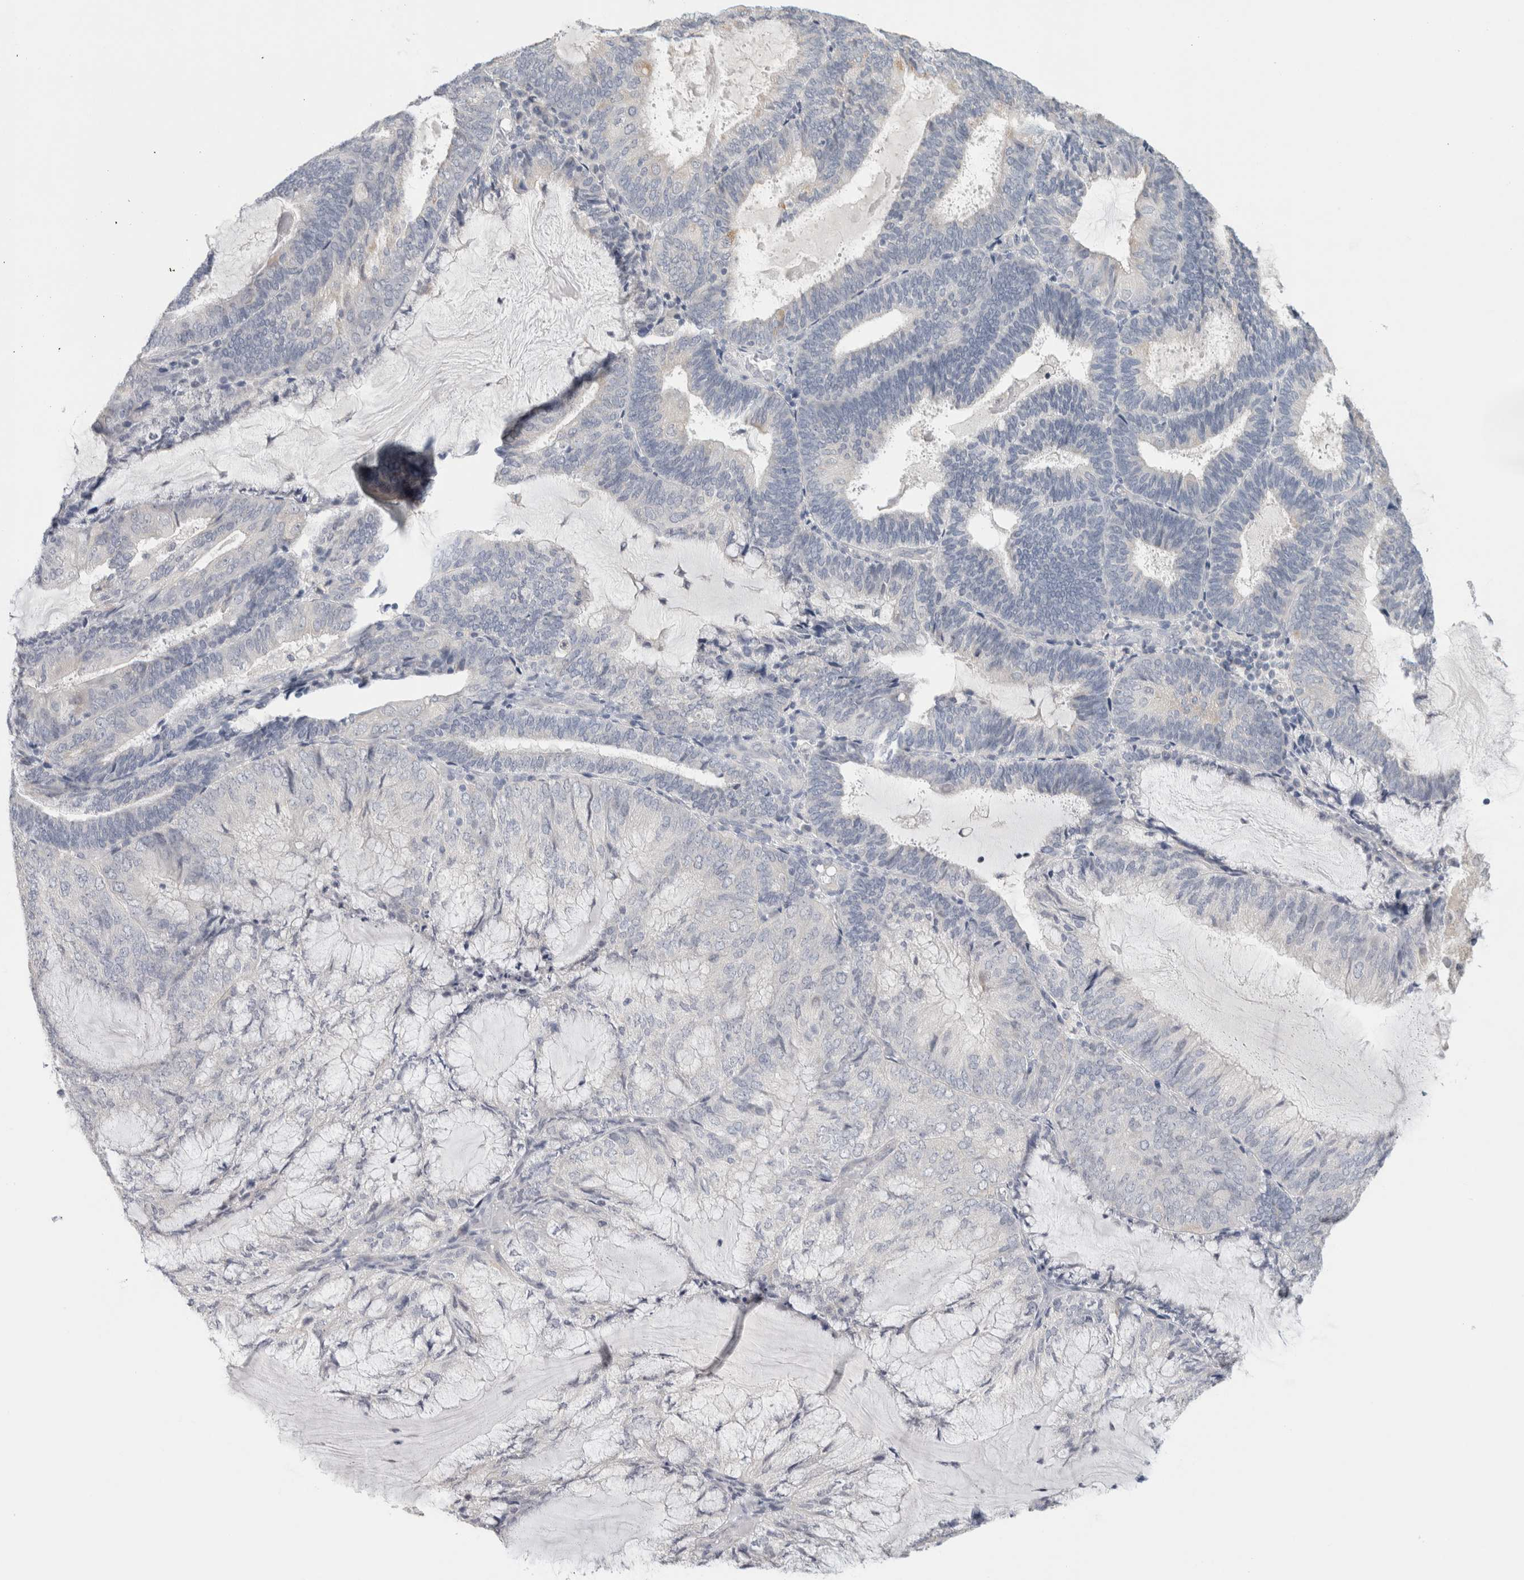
{"staining": {"intensity": "negative", "quantity": "none", "location": "none"}, "tissue": "endometrial cancer", "cell_type": "Tumor cells", "image_type": "cancer", "snomed": [{"axis": "morphology", "description": "Adenocarcinoma, NOS"}, {"axis": "topography", "description": "Endometrium"}], "caption": "An IHC histopathology image of endometrial cancer is shown. There is no staining in tumor cells of endometrial cancer. (DAB IHC visualized using brightfield microscopy, high magnification).", "gene": "TONSL", "patient": {"sex": "female", "age": 81}}